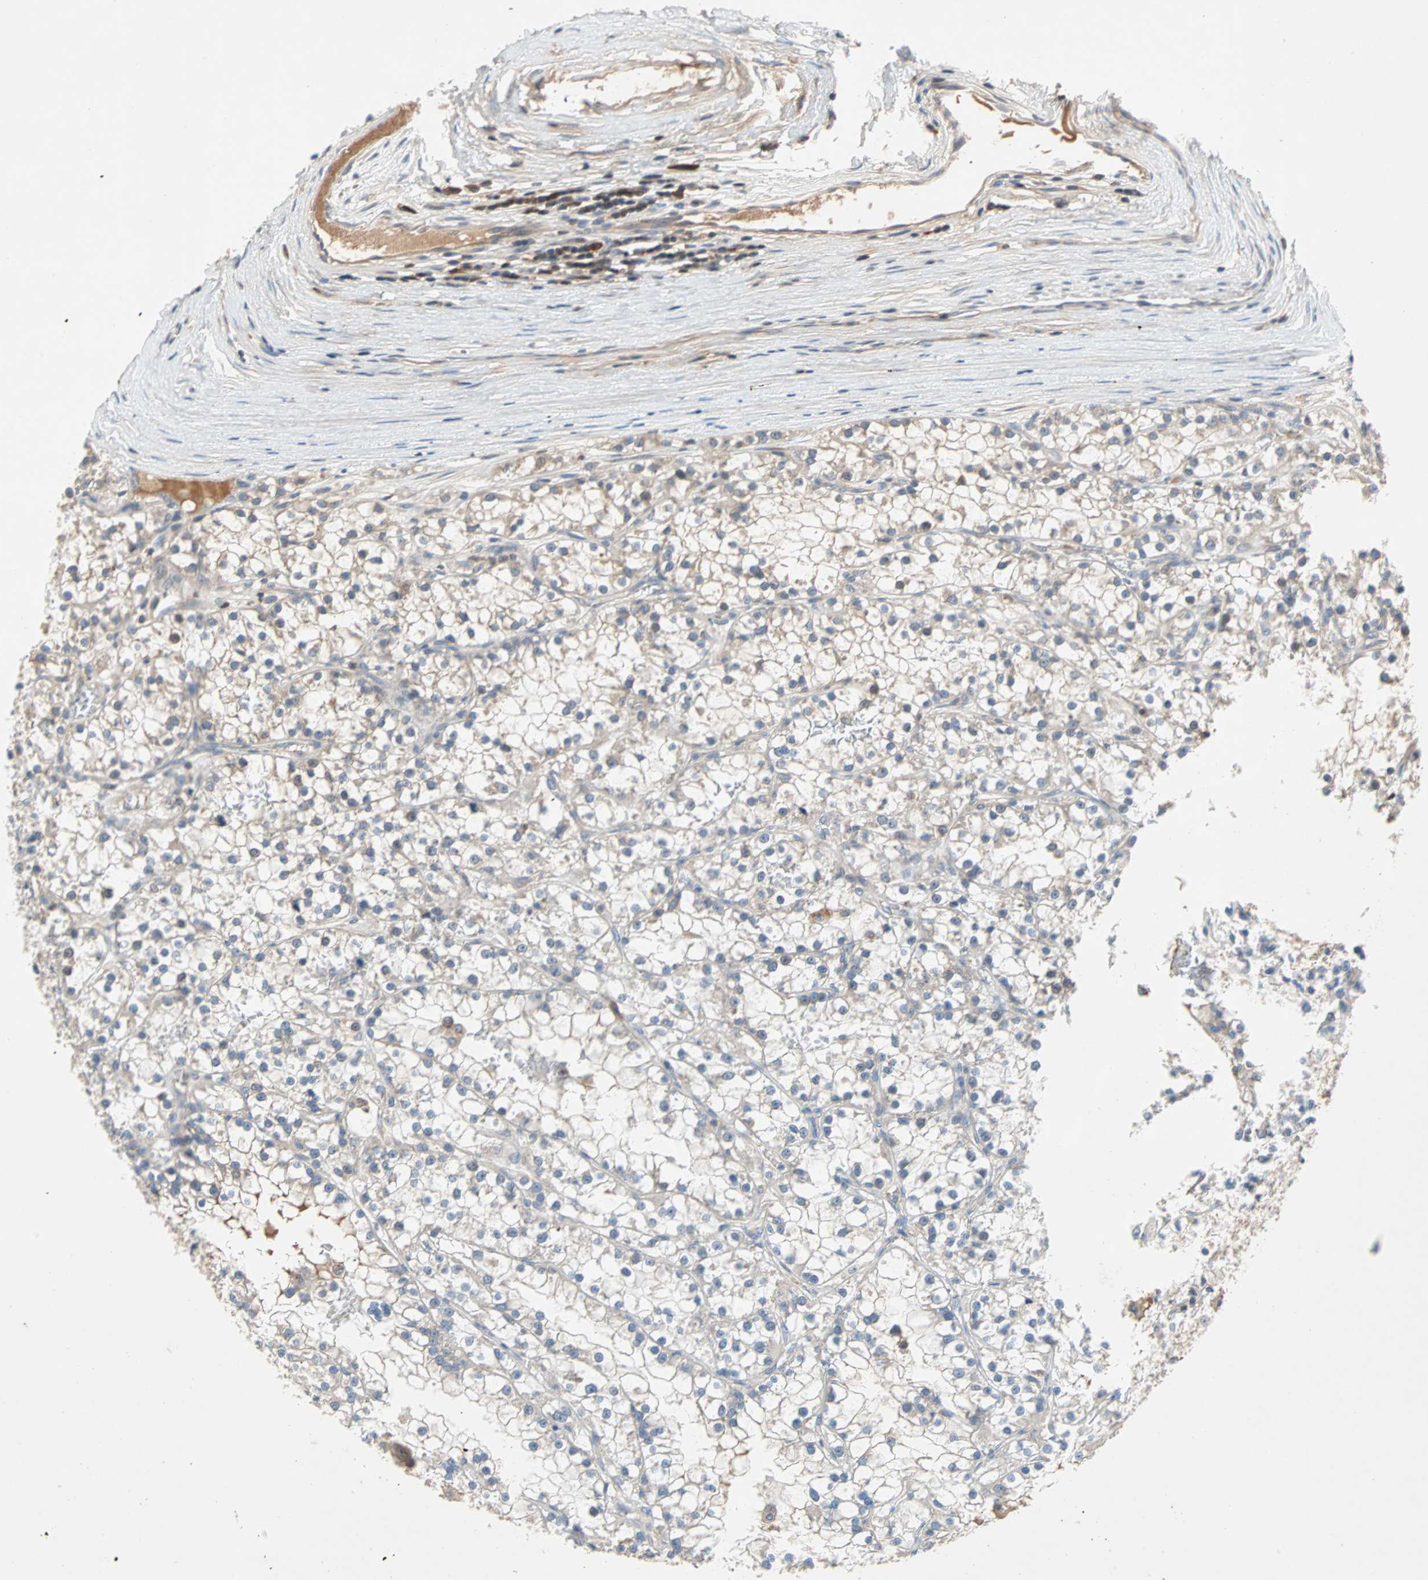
{"staining": {"intensity": "negative", "quantity": "none", "location": "none"}, "tissue": "renal cancer", "cell_type": "Tumor cells", "image_type": "cancer", "snomed": [{"axis": "morphology", "description": "Adenocarcinoma, NOS"}, {"axis": "topography", "description": "Kidney"}], "caption": "Tumor cells show no significant staining in adenocarcinoma (renal). (DAB IHC, high magnification).", "gene": "MAP4K1", "patient": {"sex": "female", "age": 52}}